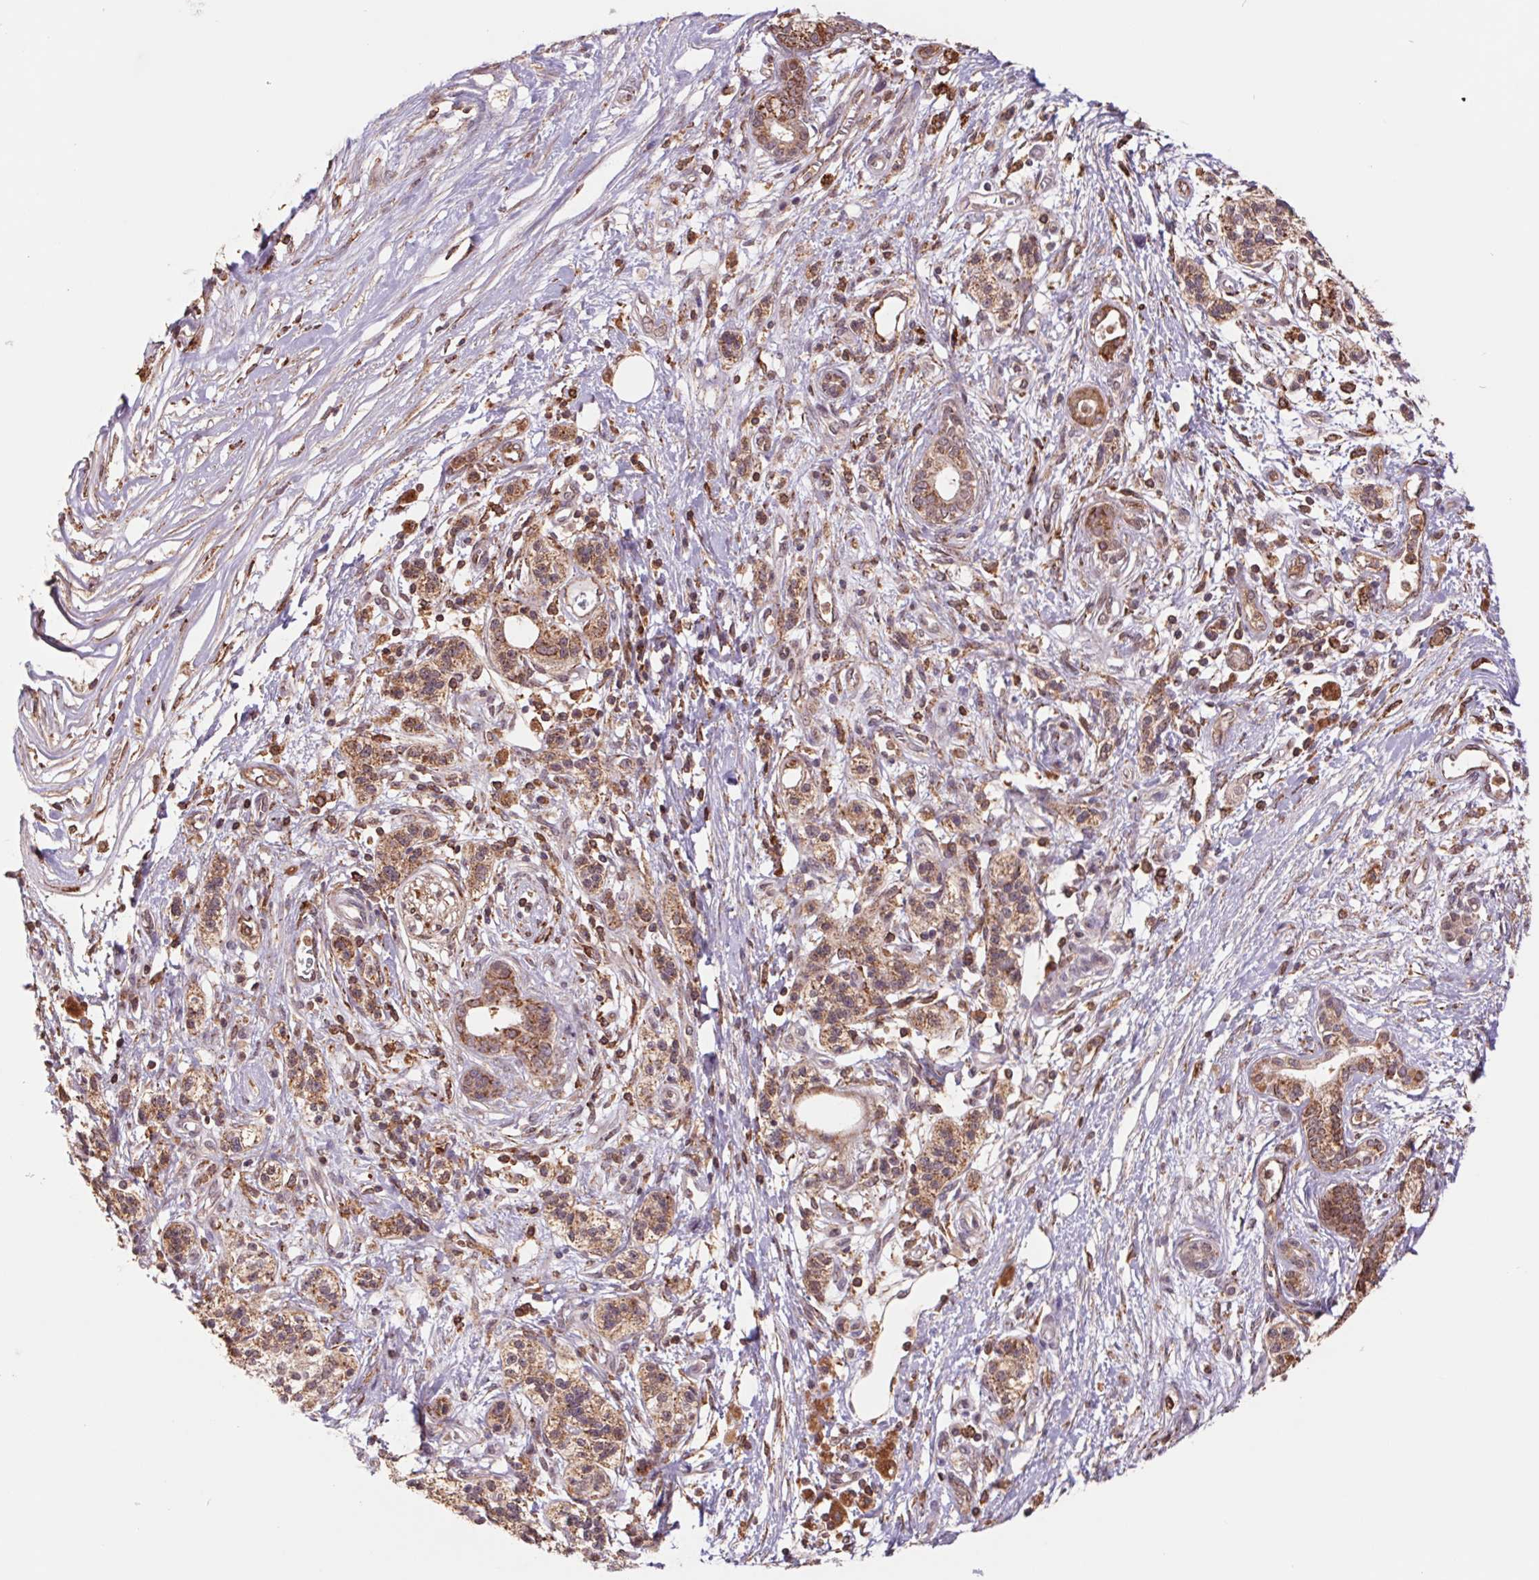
{"staining": {"intensity": "moderate", "quantity": ">75%", "location": "cytoplasmic/membranous"}, "tissue": "pancreatic cancer", "cell_type": "Tumor cells", "image_type": "cancer", "snomed": [{"axis": "morphology", "description": "Adenocarcinoma, NOS"}, {"axis": "topography", "description": "Pancreas"}], "caption": "High-power microscopy captured an immunohistochemistry histopathology image of pancreatic cancer (adenocarcinoma), revealing moderate cytoplasmic/membranous positivity in approximately >75% of tumor cells. (DAB = brown stain, brightfield microscopy at high magnification).", "gene": "URM1", "patient": {"sex": "female", "age": 77}}